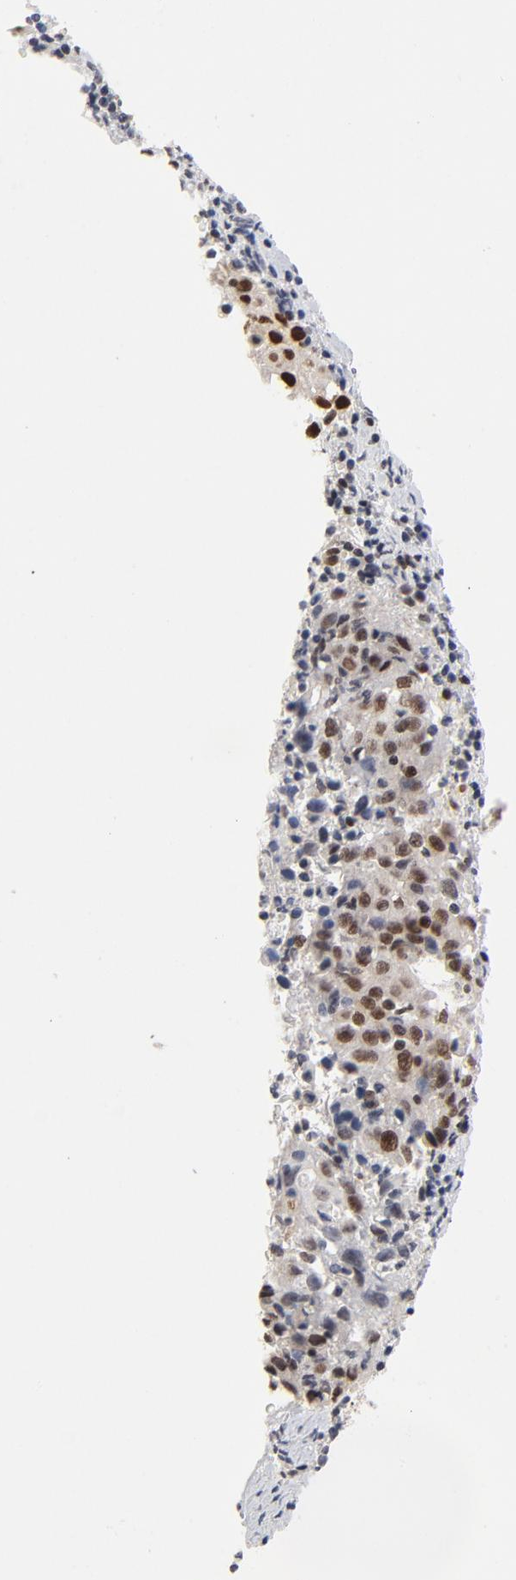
{"staining": {"intensity": "moderate", "quantity": "25%-75%", "location": "nuclear"}, "tissue": "cervical cancer", "cell_type": "Tumor cells", "image_type": "cancer", "snomed": [{"axis": "morphology", "description": "Squamous cell carcinoma, NOS"}, {"axis": "topography", "description": "Cervix"}], "caption": "A brown stain labels moderate nuclear expression of a protein in human squamous cell carcinoma (cervical) tumor cells.", "gene": "RFC4", "patient": {"sex": "female", "age": 27}}